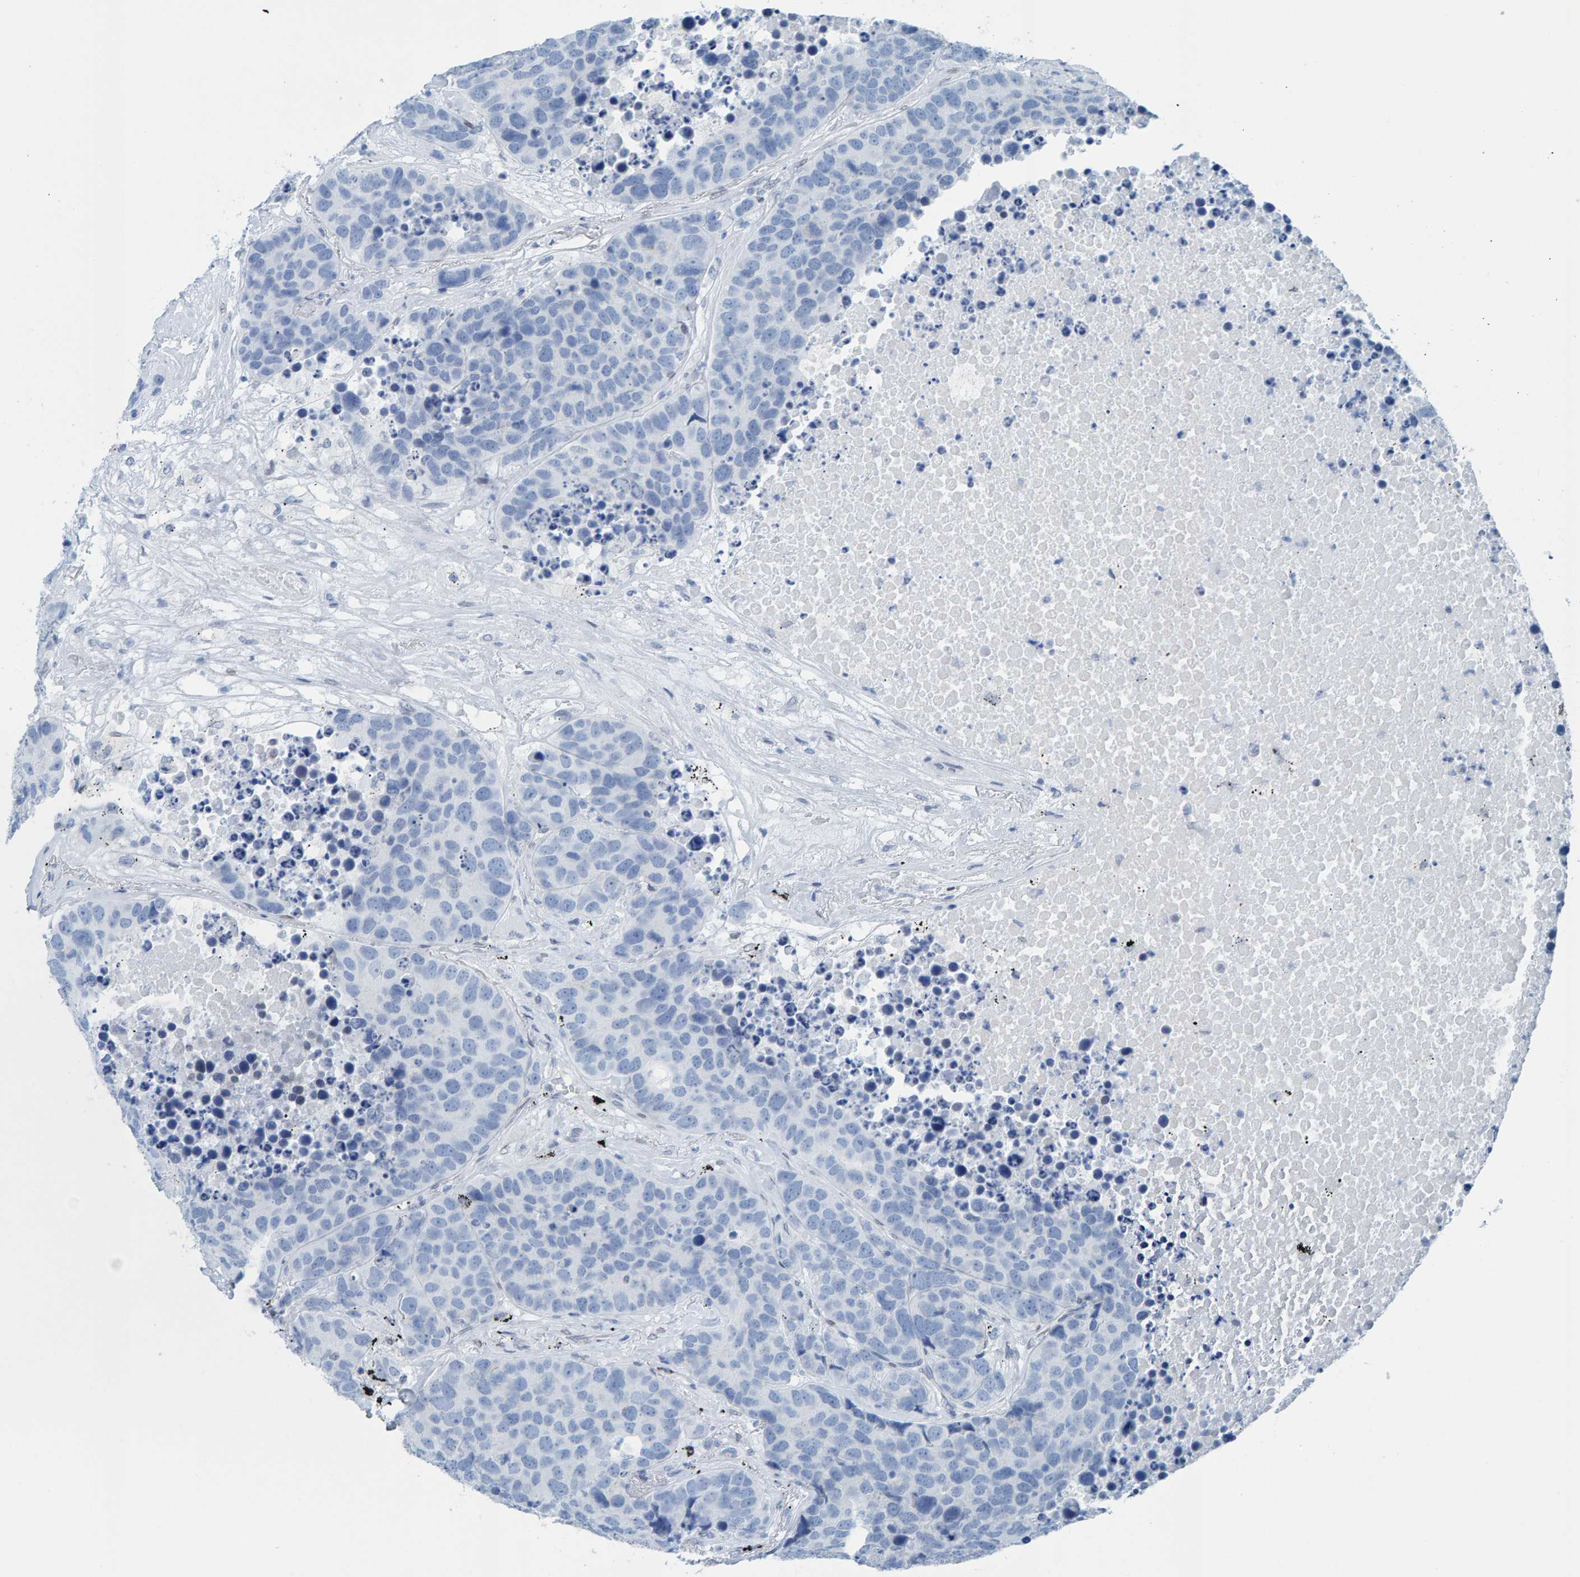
{"staining": {"intensity": "negative", "quantity": "none", "location": "none"}, "tissue": "carcinoid", "cell_type": "Tumor cells", "image_type": "cancer", "snomed": [{"axis": "morphology", "description": "Carcinoid, malignant, NOS"}, {"axis": "topography", "description": "Lung"}], "caption": "Protein analysis of carcinoid displays no significant positivity in tumor cells.", "gene": "LMNB2", "patient": {"sex": "male", "age": 60}}